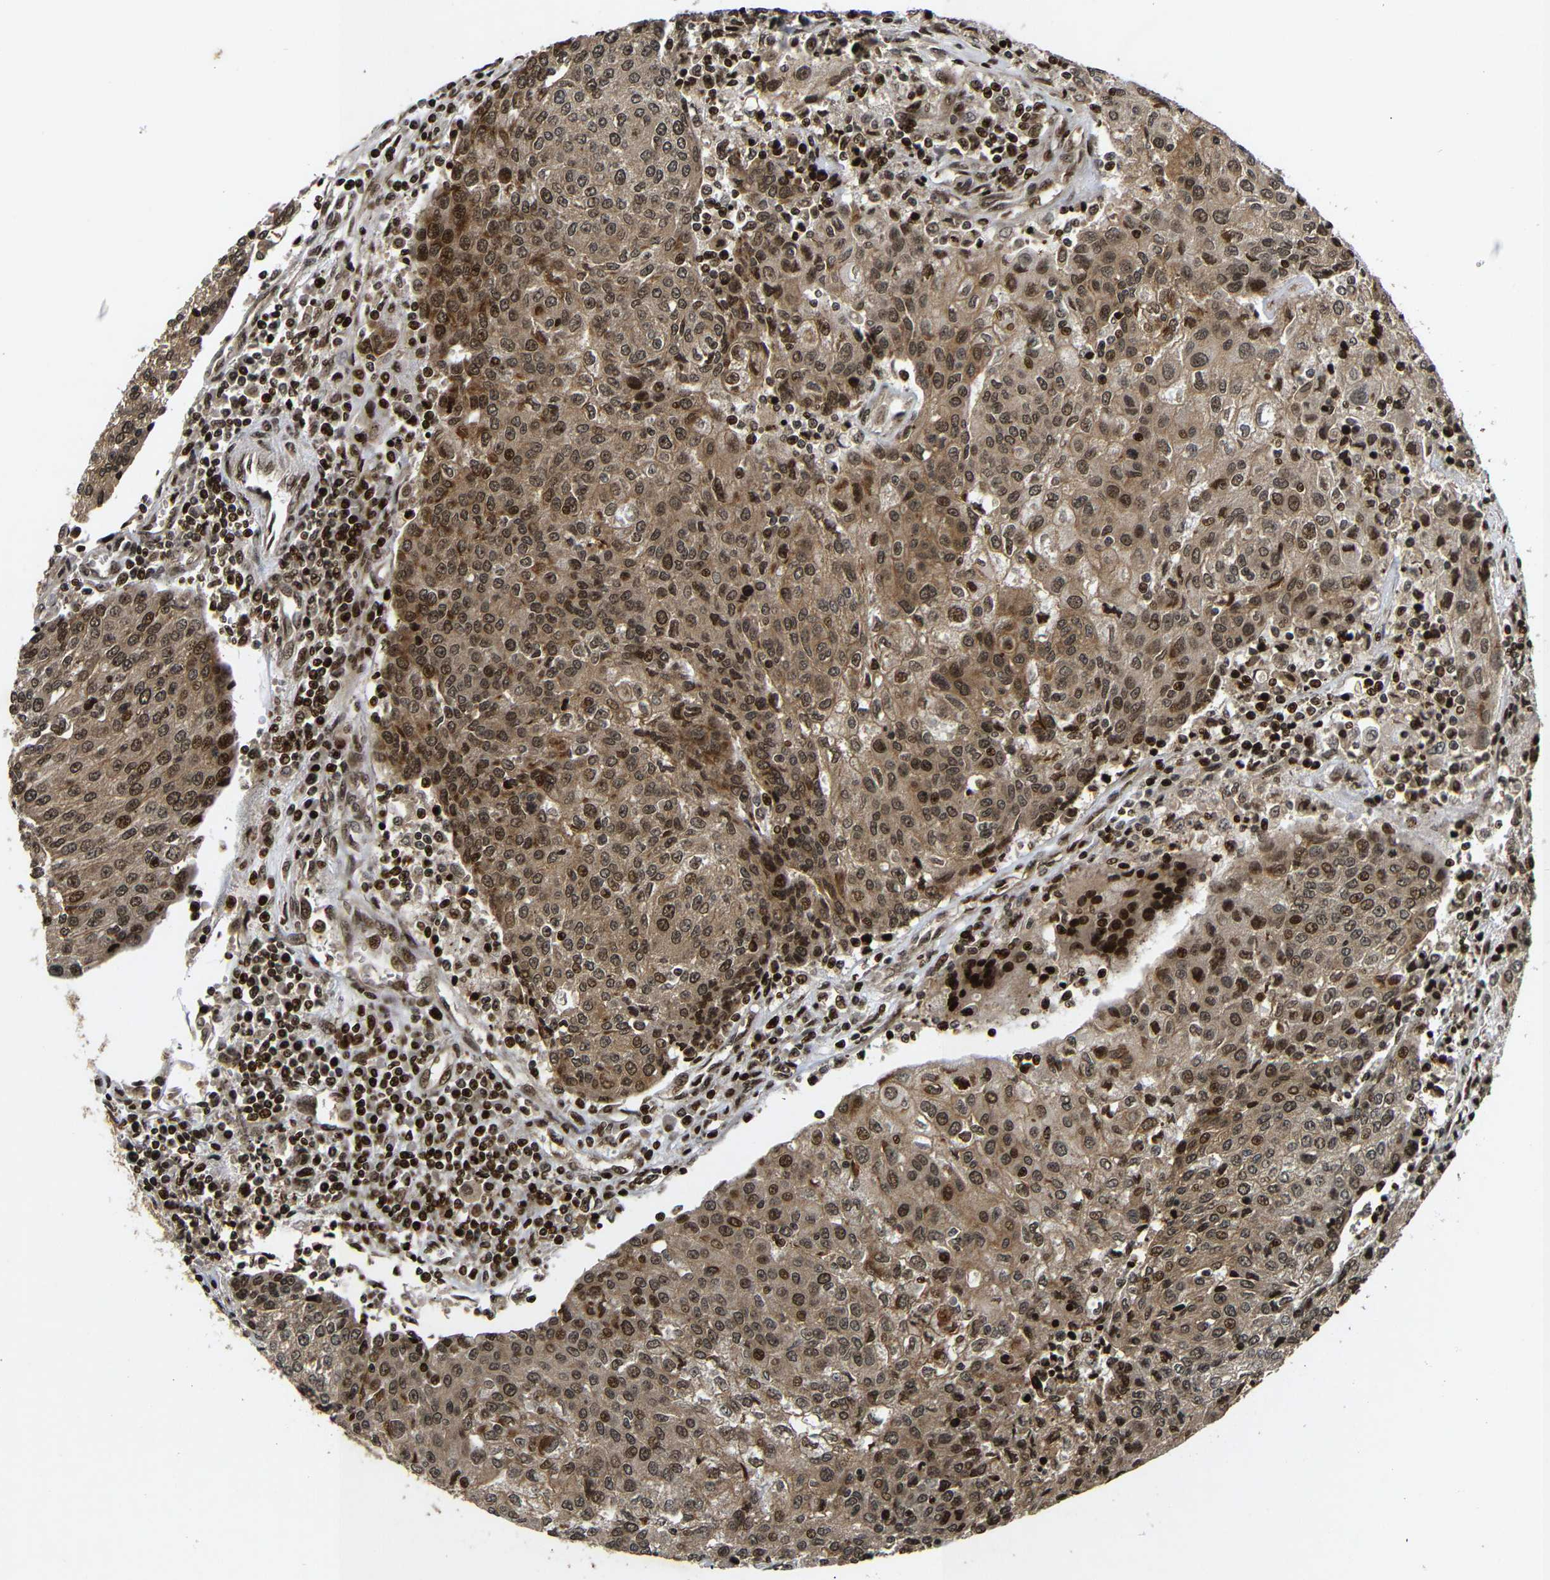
{"staining": {"intensity": "moderate", "quantity": ">75%", "location": "cytoplasmic/membranous,nuclear"}, "tissue": "urothelial cancer", "cell_type": "Tumor cells", "image_type": "cancer", "snomed": [{"axis": "morphology", "description": "Urothelial carcinoma, High grade"}, {"axis": "topography", "description": "Urinary bladder"}], "caption": "Immunohistochemistry of human urothelial cancer displays medium levels of moderate cytoplasmic/membranous and nuclear staining in approximately >75% of tumor cells. Immunohistochemistry (ihc) stains the protein in brown and the nuclei are stained blue.", "gene": "KIF23", "patient": {"sex": "female", "age": 85}}